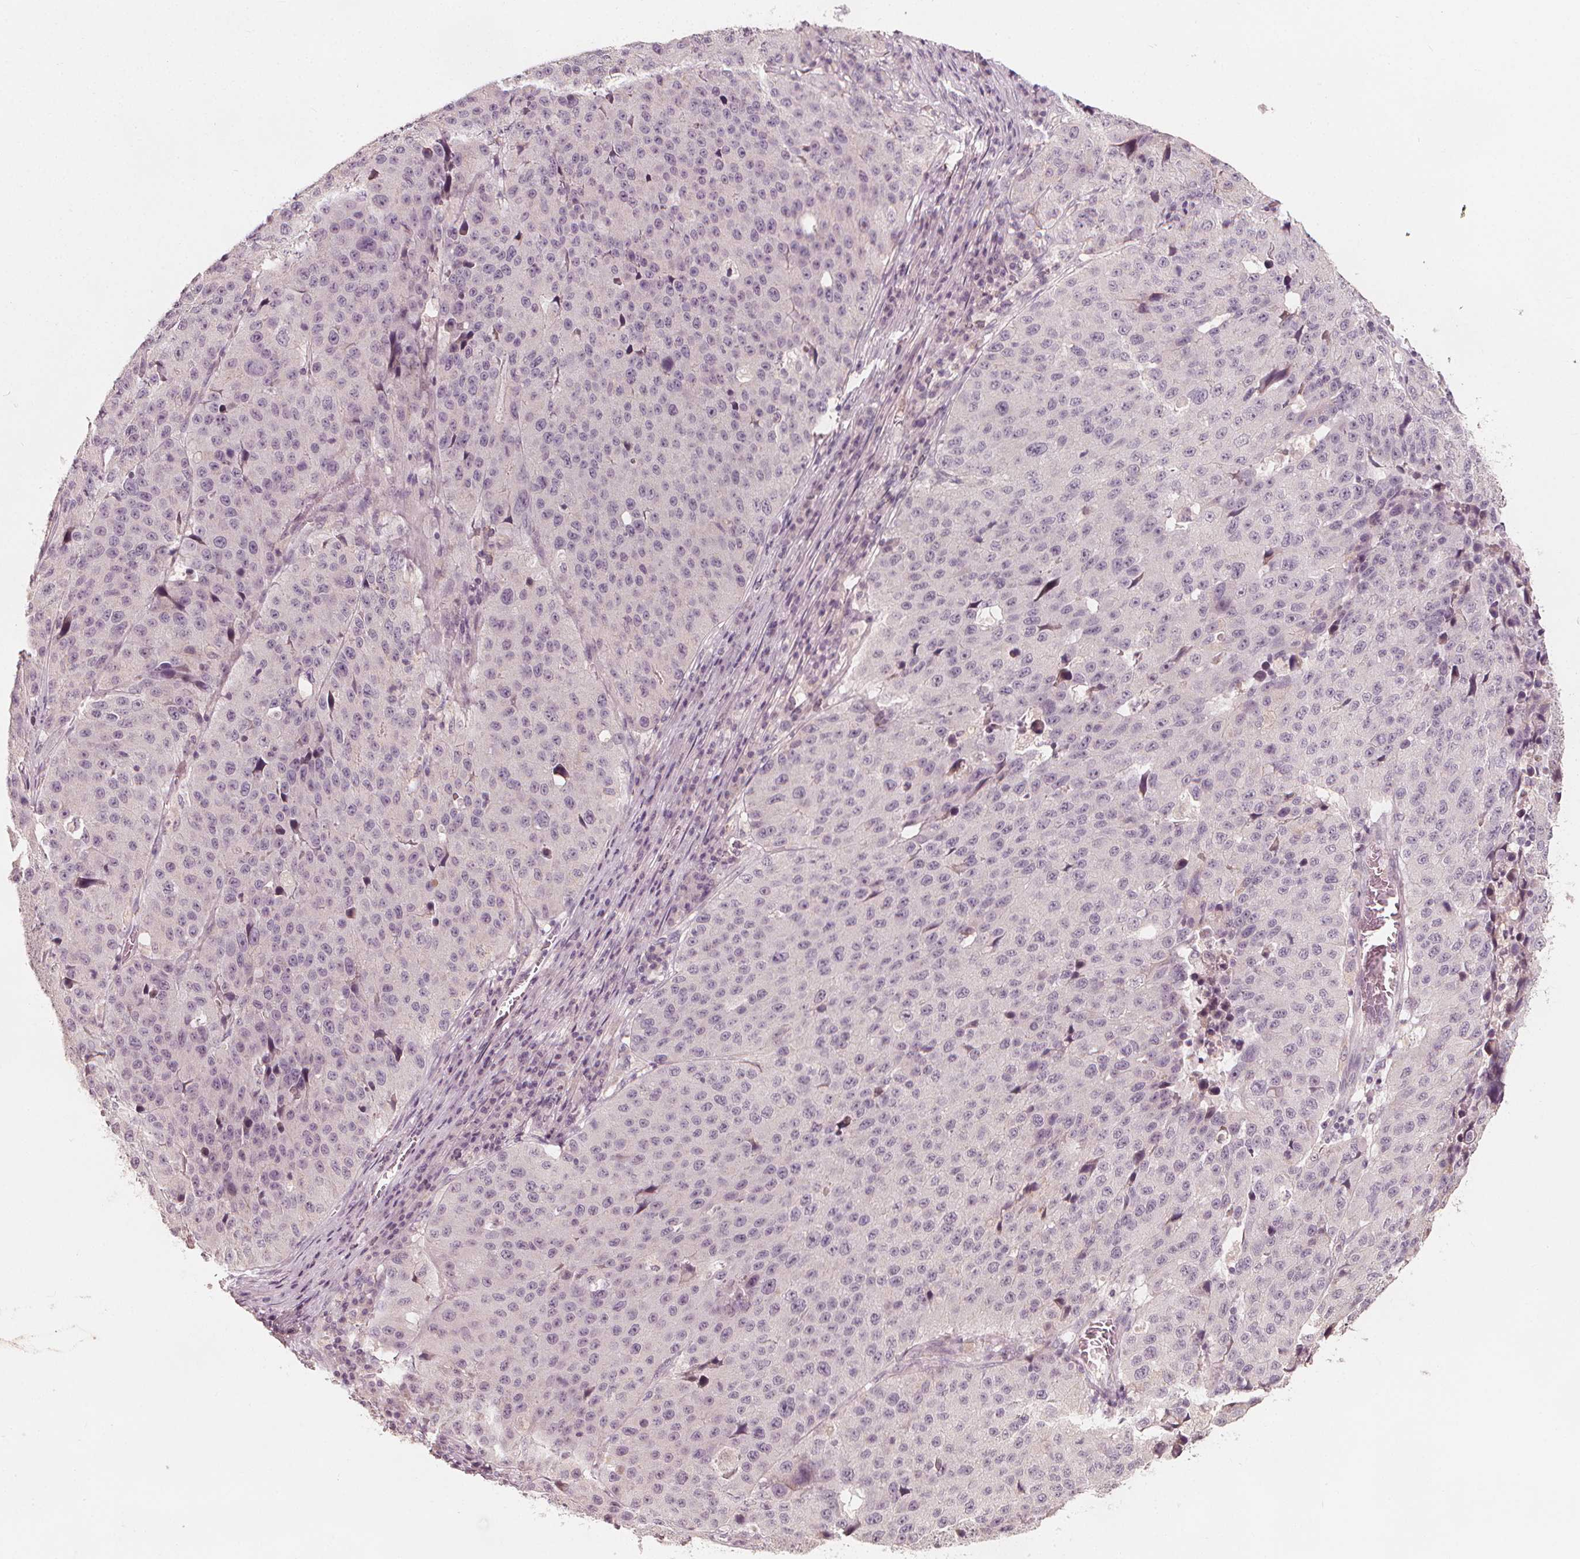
{"staining": {"intensity": "negative", "quantity": "none", "location": "none"}, "tissue": "stomach cancer", "cell_type": "Tumor cells", "image_type": "cancer", "snomed": [{"axis": "morphology", "description": "Adenocarcinoma, NOS"}, {"axis": "topography", "description": "Stomach"}], "caption": "Tumor cells are negative for protein expression in human stomach cancer.", "gene": "NPC1L1", "patient": {"sex": "male", "age": 71}}